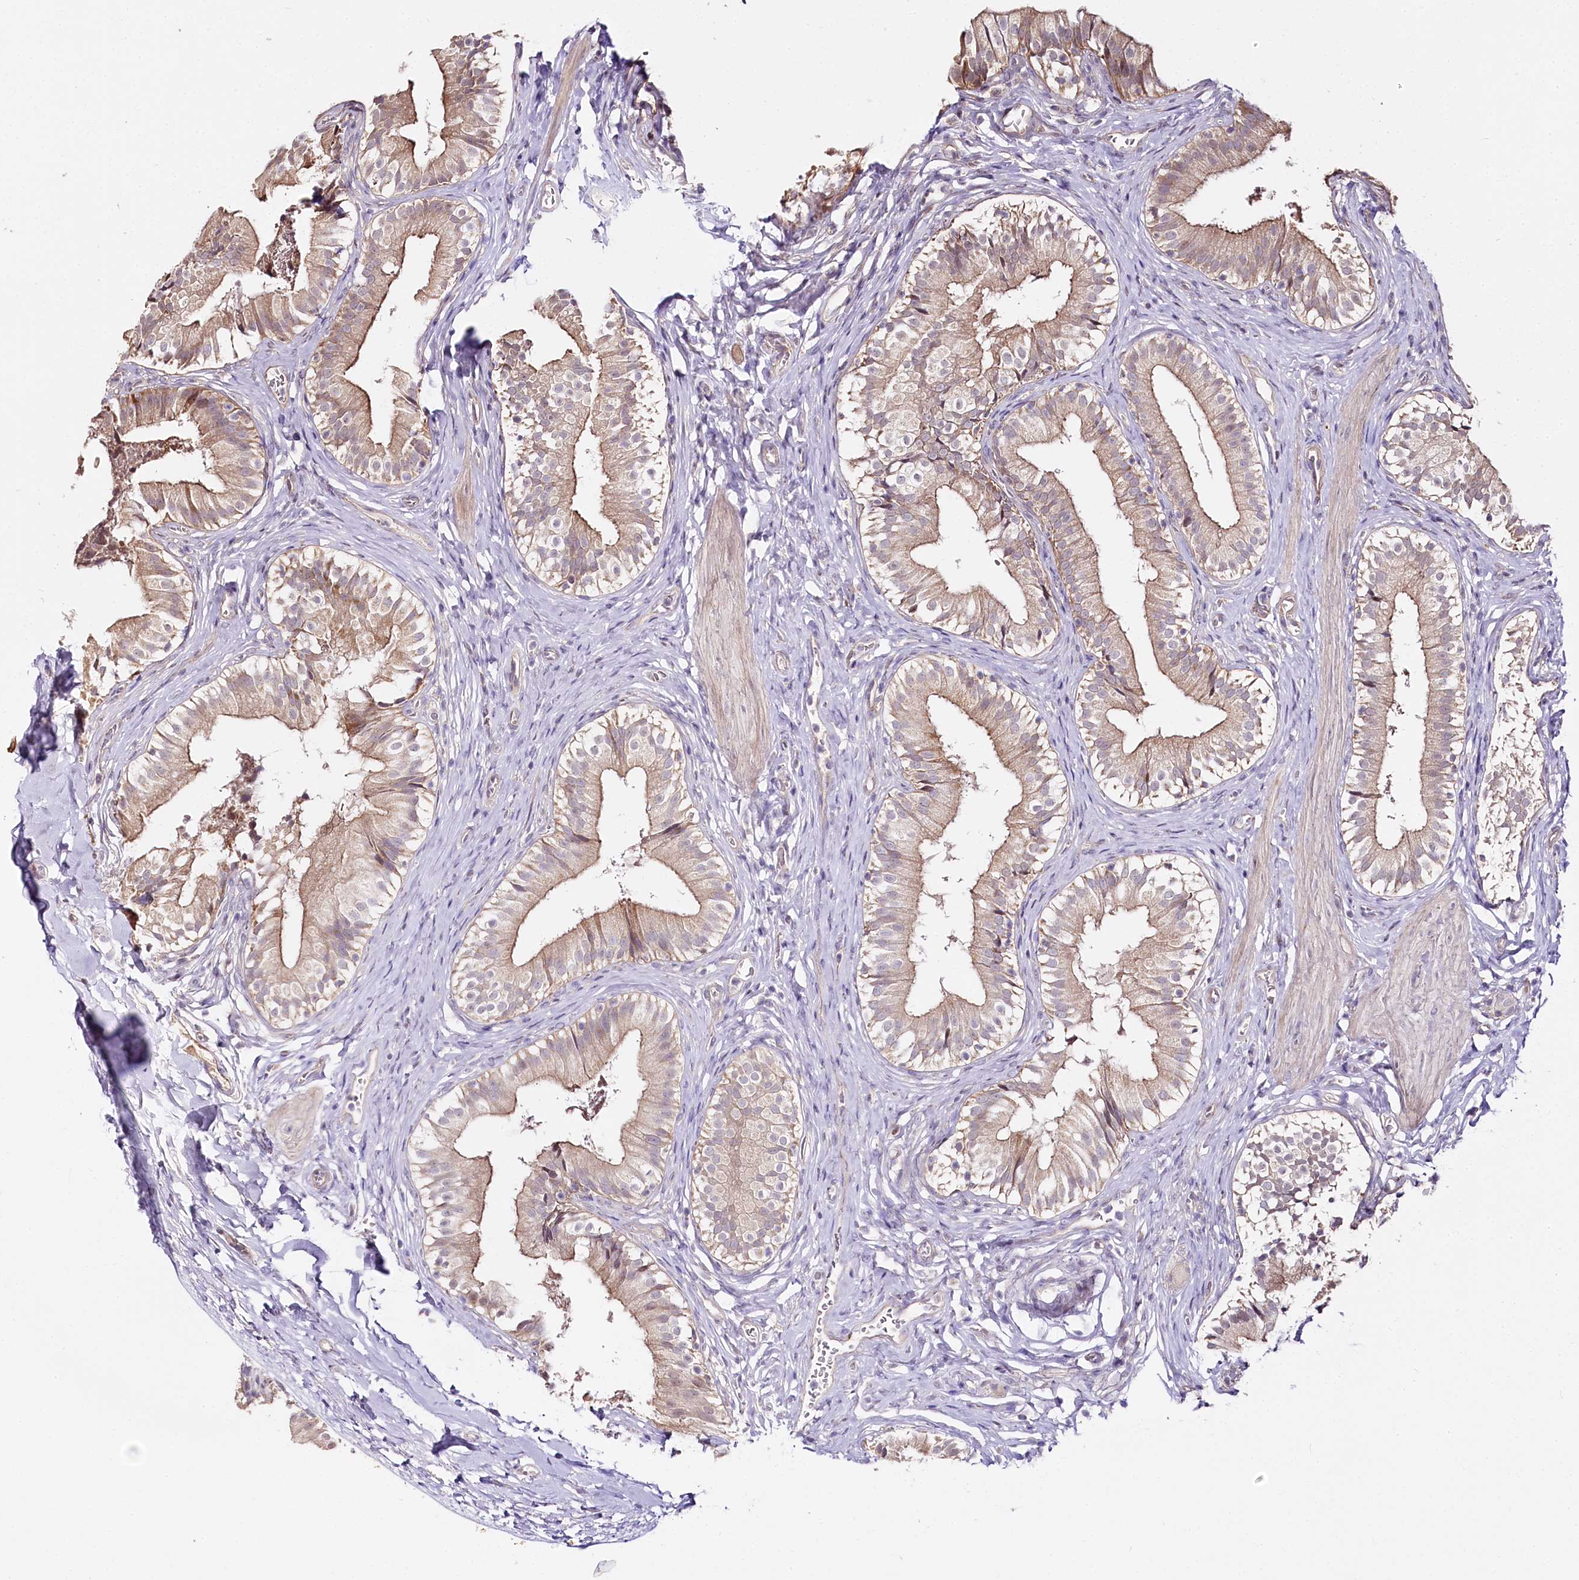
{"staining": {"intensity": "moderate", "quantity": ">75%", "location": "cytoplasmic/membranous"}, "tissue": "gallbladder", "cell_type": "Glandular cells", "image_type": "normal", "snomed": [{"axis": "morphology", "description": "Normal tissue, NOS"}, {"axis": "topography", "description": "Gallbladder"}], "caption": "About >75% of glandular cells in benign human gallbladder reveal moderate cytoplasmic/membranous protein expression as visualized by brown immunohistochemical staining.", "gene": "ZNF226", "patient": {"sex": "female", "age": 47}}